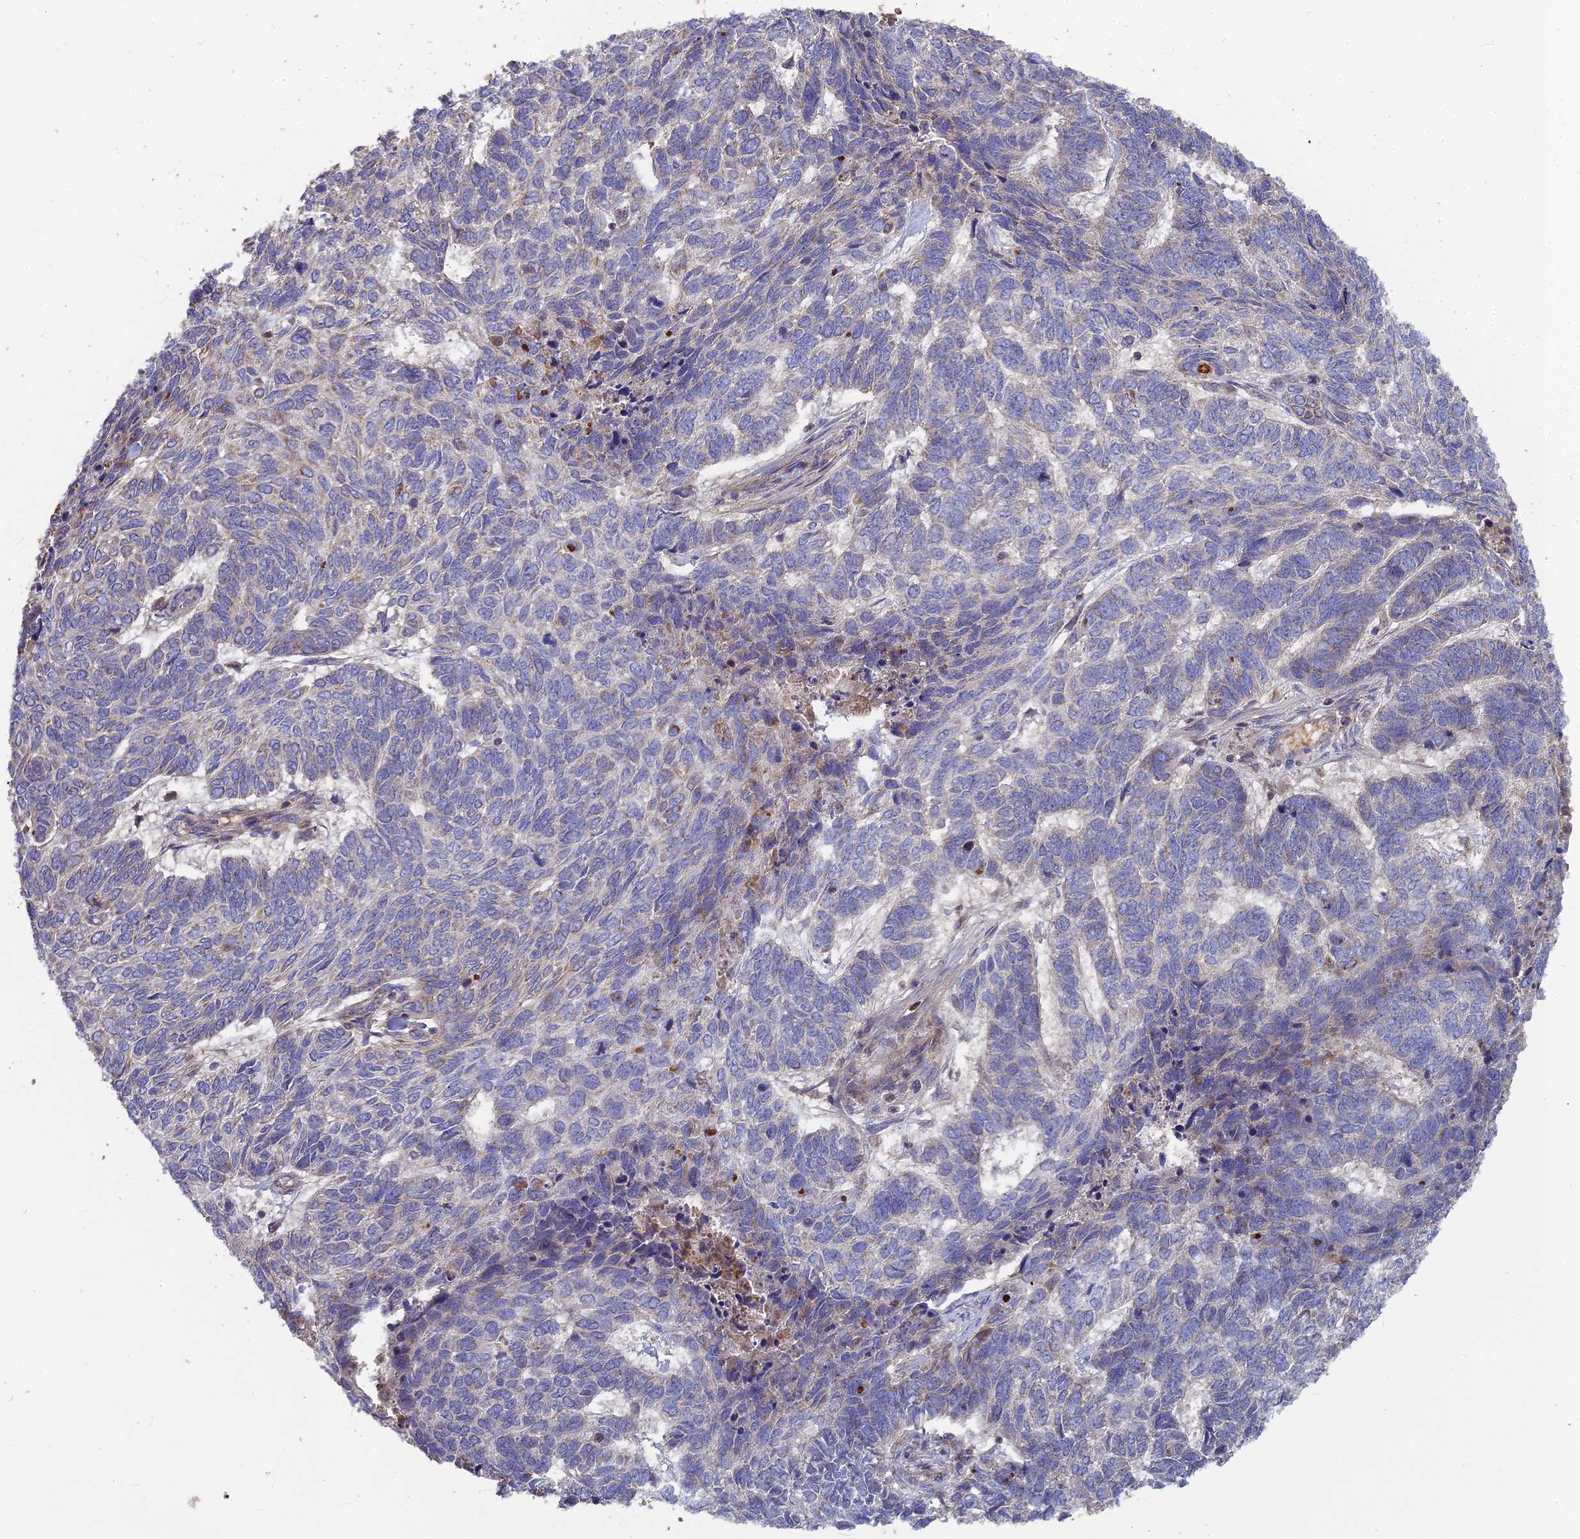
{"staining": {"intensity": "weak", "quantity": "<25%", "location": "cytoplasmic/membranous"}, "tissue": "skin cancer", "cell_type": "Tumor cells", "image_type": "cancer", "snomed": [{"axis": "morphology", "description": "Basal cell carcinoma"}, {"axis": "topography", "description": "Skin"}], "caption": "Basal cell carcinoma (skin) was stained to show a protein in brown. There is no significant staining in tumor cells.", "gene": "RPIA", "patient": {"sex": "female", "age": 65}}